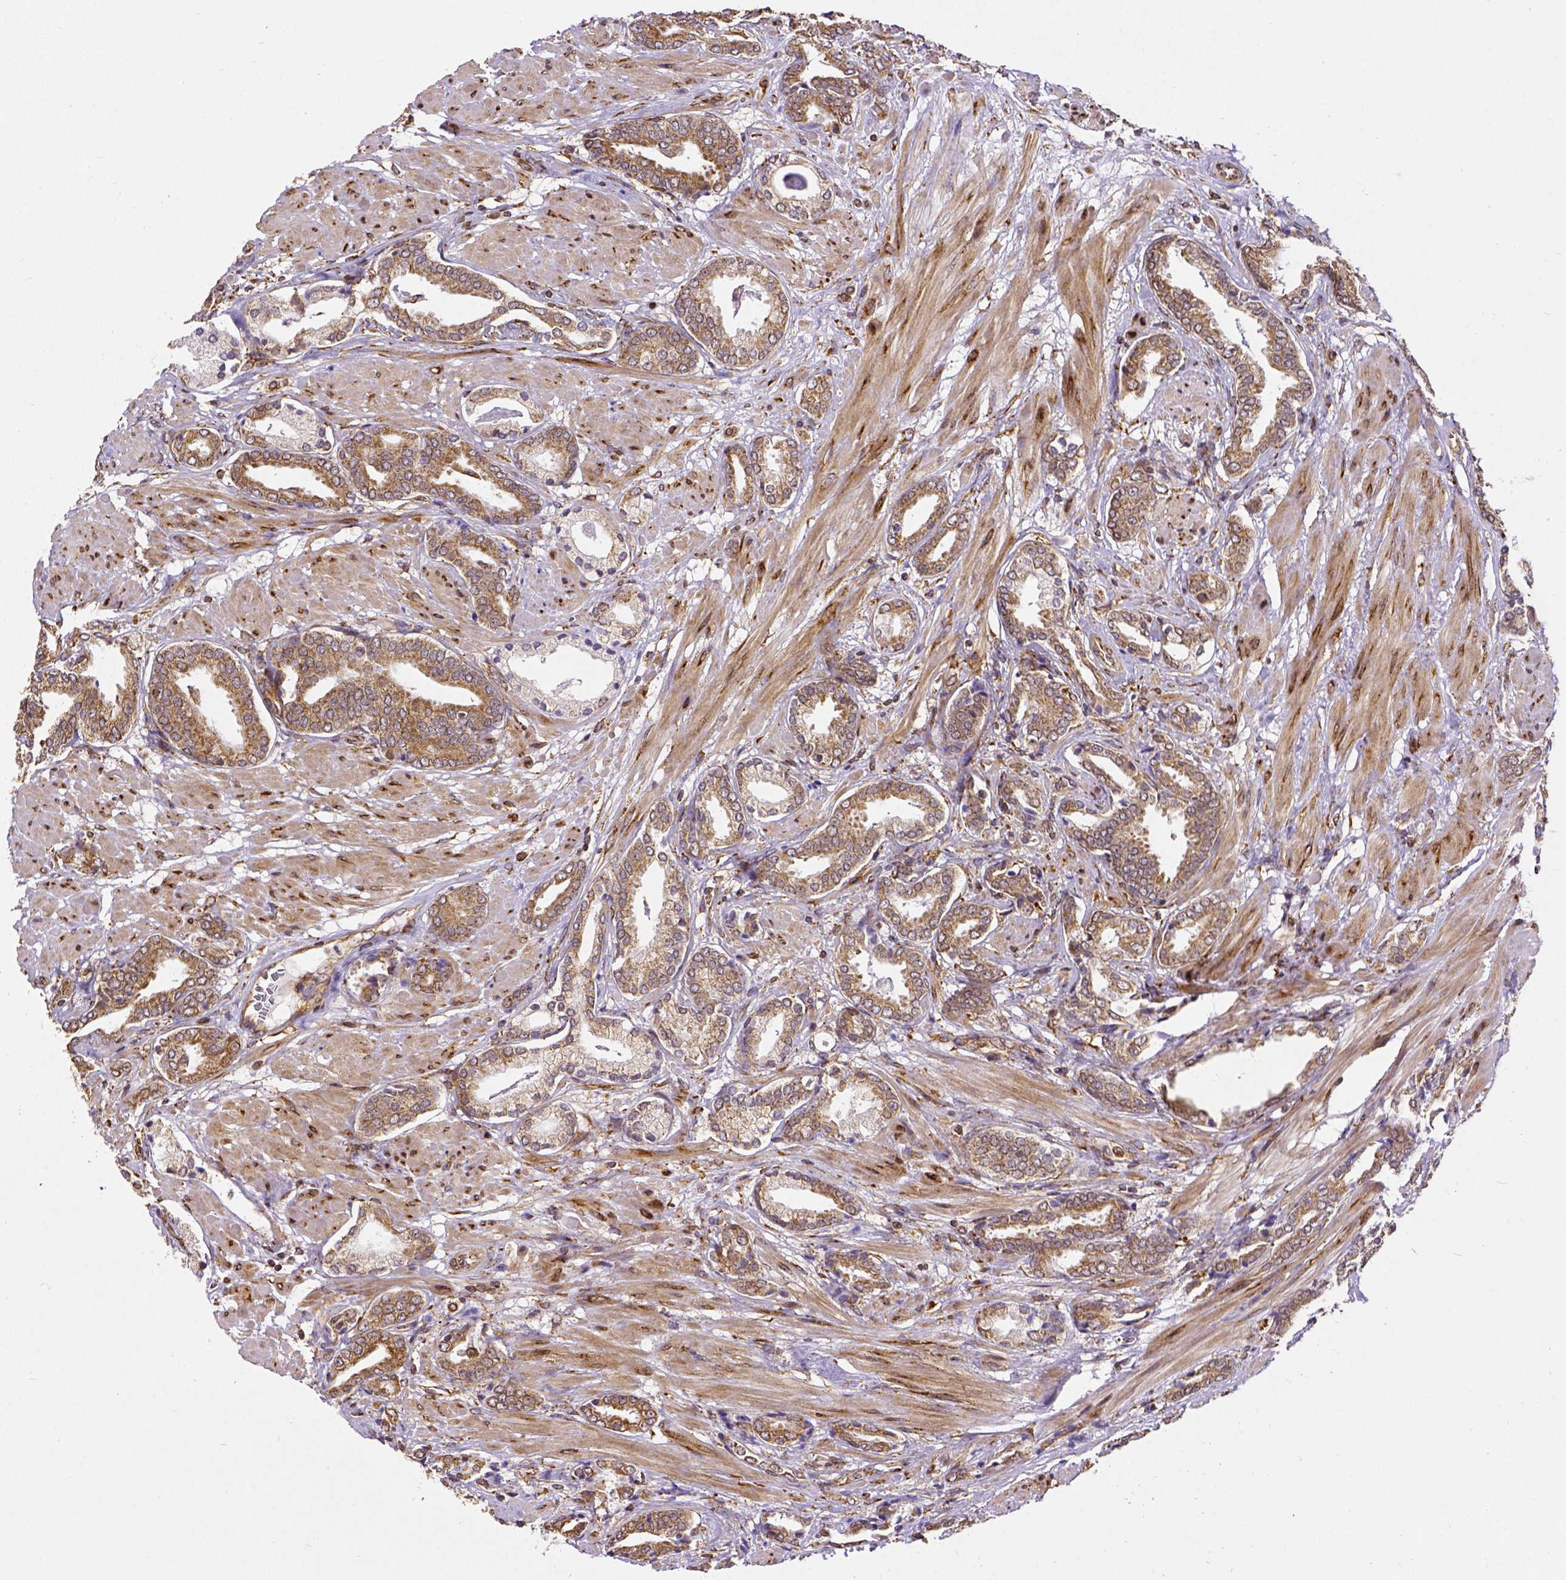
{"staining": {"intensity": "moderate", "quantity": ">75%", "location": "cytoplasmic/membranous"}, "tissue": "prostate cancer", "cell_type": "Tumor cells", "image_type": "cancer", "snomed": [{"axis": "morphology", "description": "Adenocarcinoma, High grade"}, {"axis": "topography", "description": "Prostate"}], "caption": "About >75% of tumor cells in human prostate cancer (adenocarcinoma (high-grade)) display moderate cytoplasmic/membranous protein expression as visualized by brown immunohistochemical staining.", "gene": "MTDH", "patient": {"sex": "male", "age": 56}}